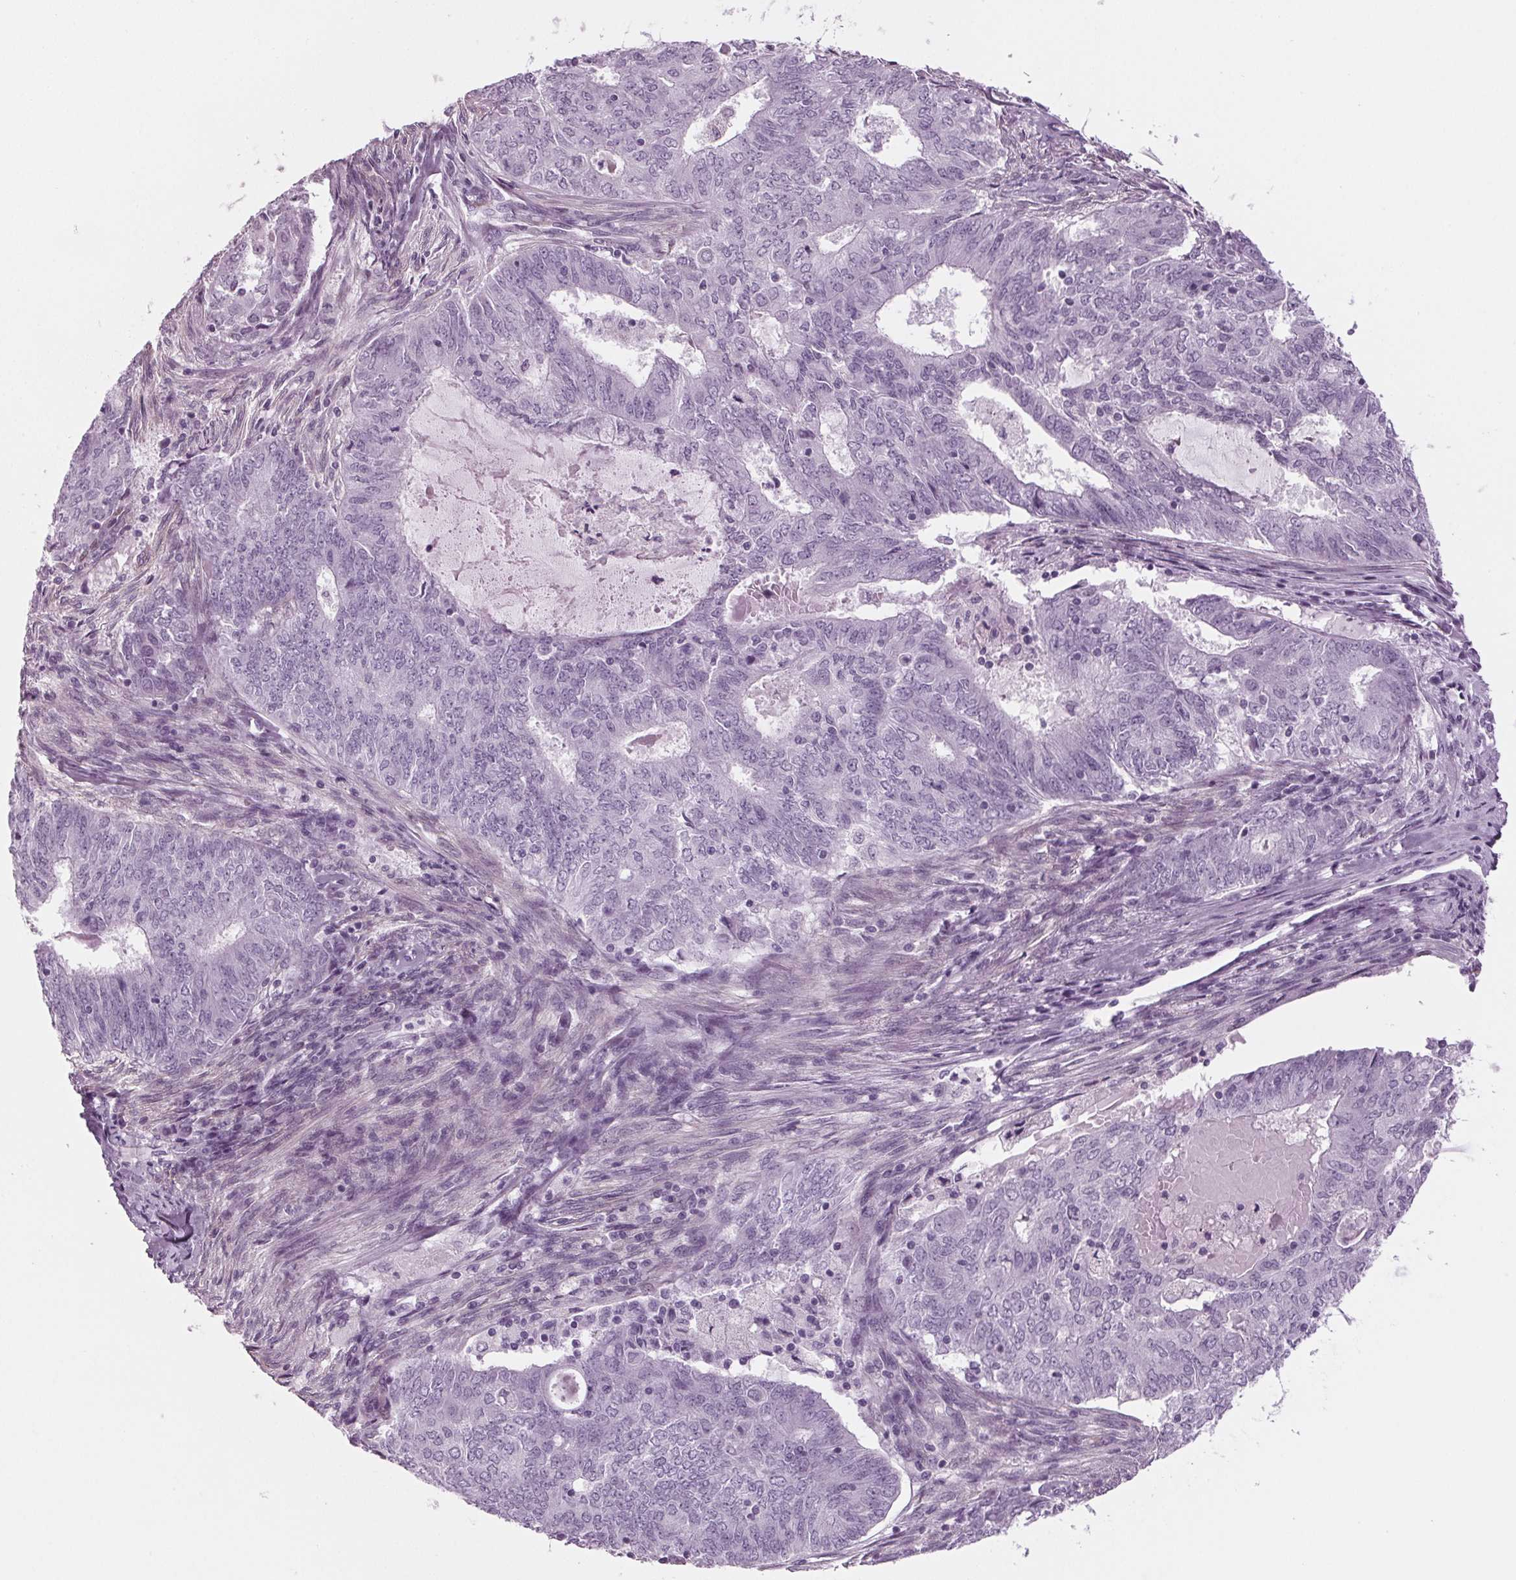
{"staining": {"intensity": "negative", "quantity": "none", "location": "none"}, "tissue": "endometrial cancer", "cell_type": "Tumor cells", "image_type": "cancer", "snomed": [{"axis": "morphology", "description": "Adenocarcinoma, NOS"}, {"axis": "topography", "description": "Endometrium"}], "caption": "Immunohistochemical staining of endometrial cancer (adenocarcinoma) displays no significant staining in tumor cells.", "gene": "BHLHE22", "patient": {"sex": "female", "age": 62}}